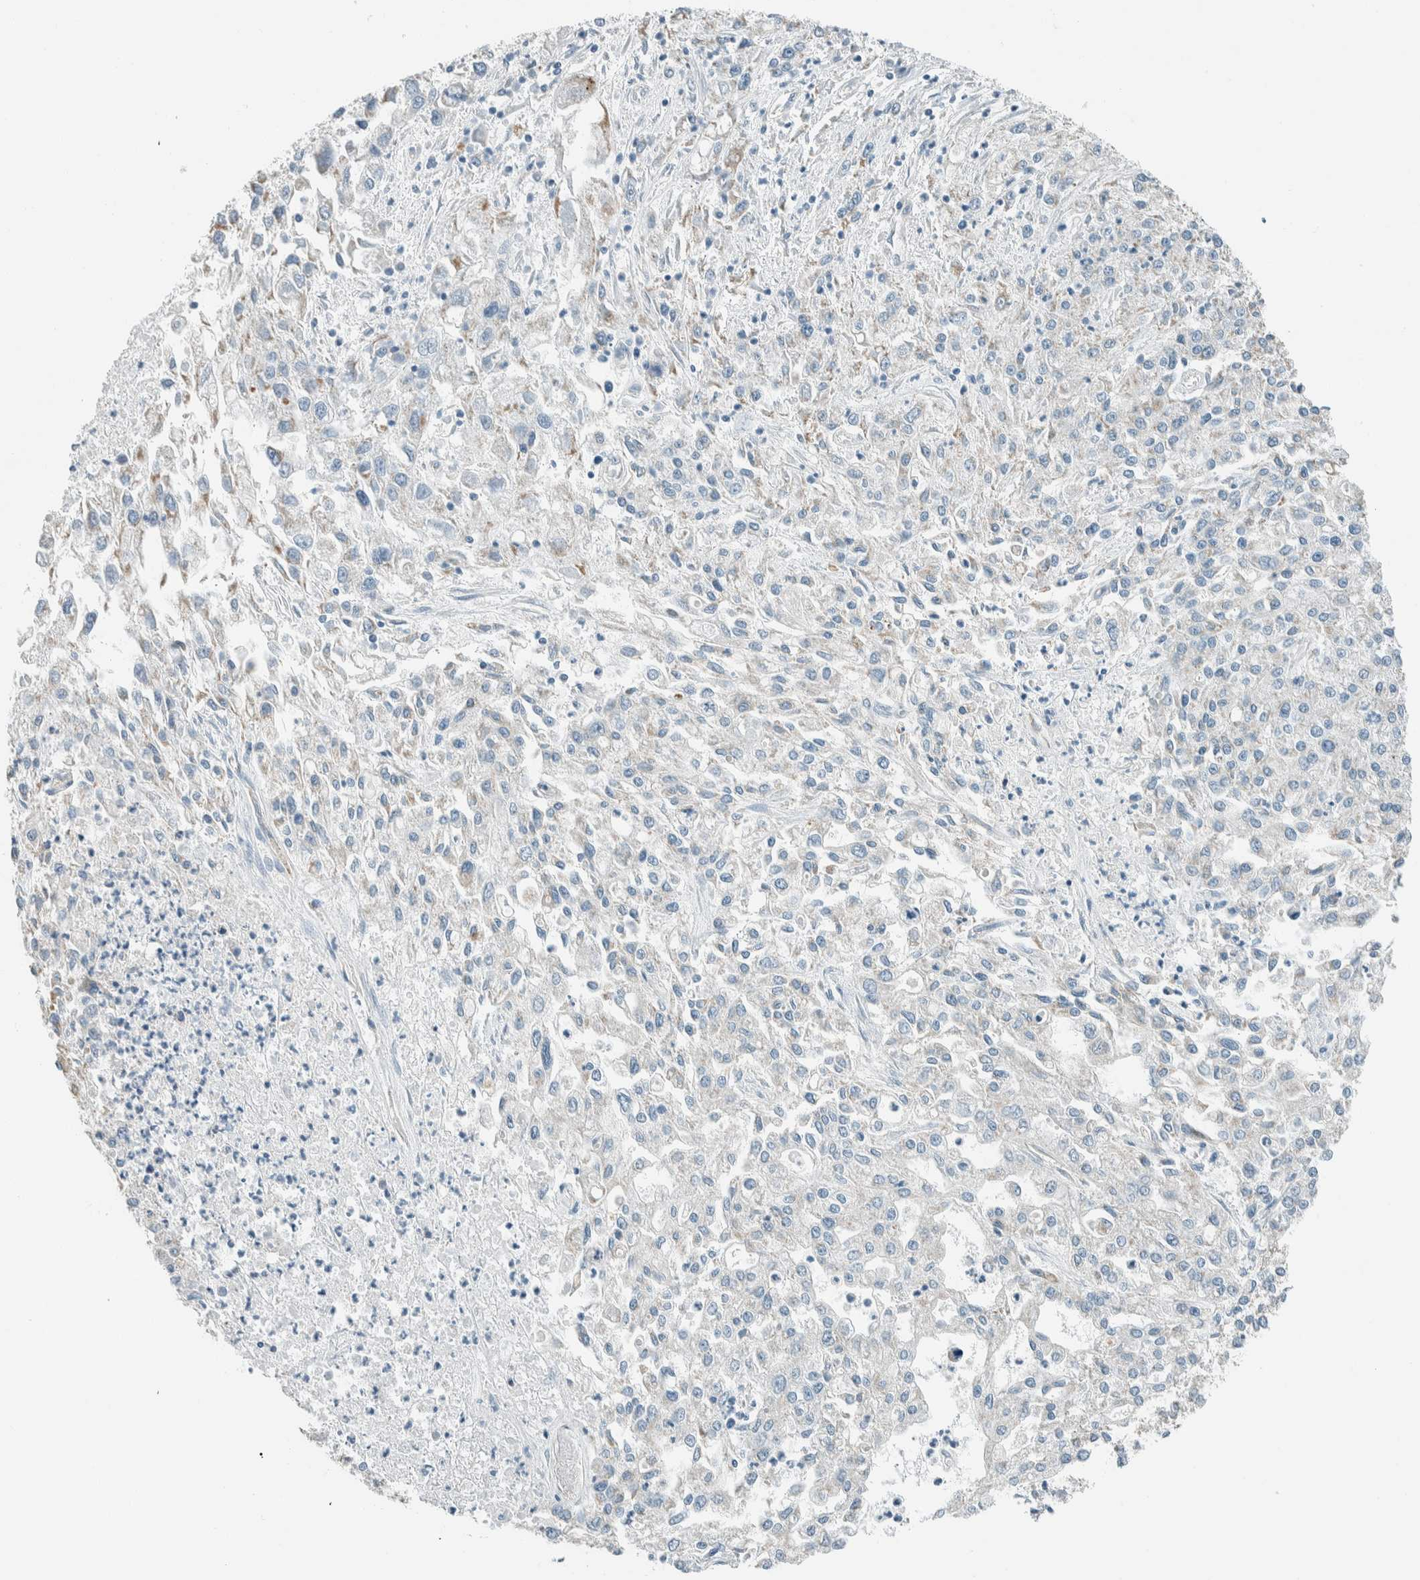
{"staining": {"intensity": "negative", "quantity": "none", "location": "none"}, "tissue": "endometrial cancer", "cell_type": "Tumor cells", "image_type": "cancer", "snomed": [{"axis": "morphology", "description": "Adenocarcinoma, NOS"}, {"axis": "topography", "description": "Endometrium"}], "caption": "Immunohistochemical staining of adenocarcinoma (endometrial) demonstrates no significant positivity in tumor cells.", "gene": "SLFN12", "patient": {"sex": "female", "age": 49}}